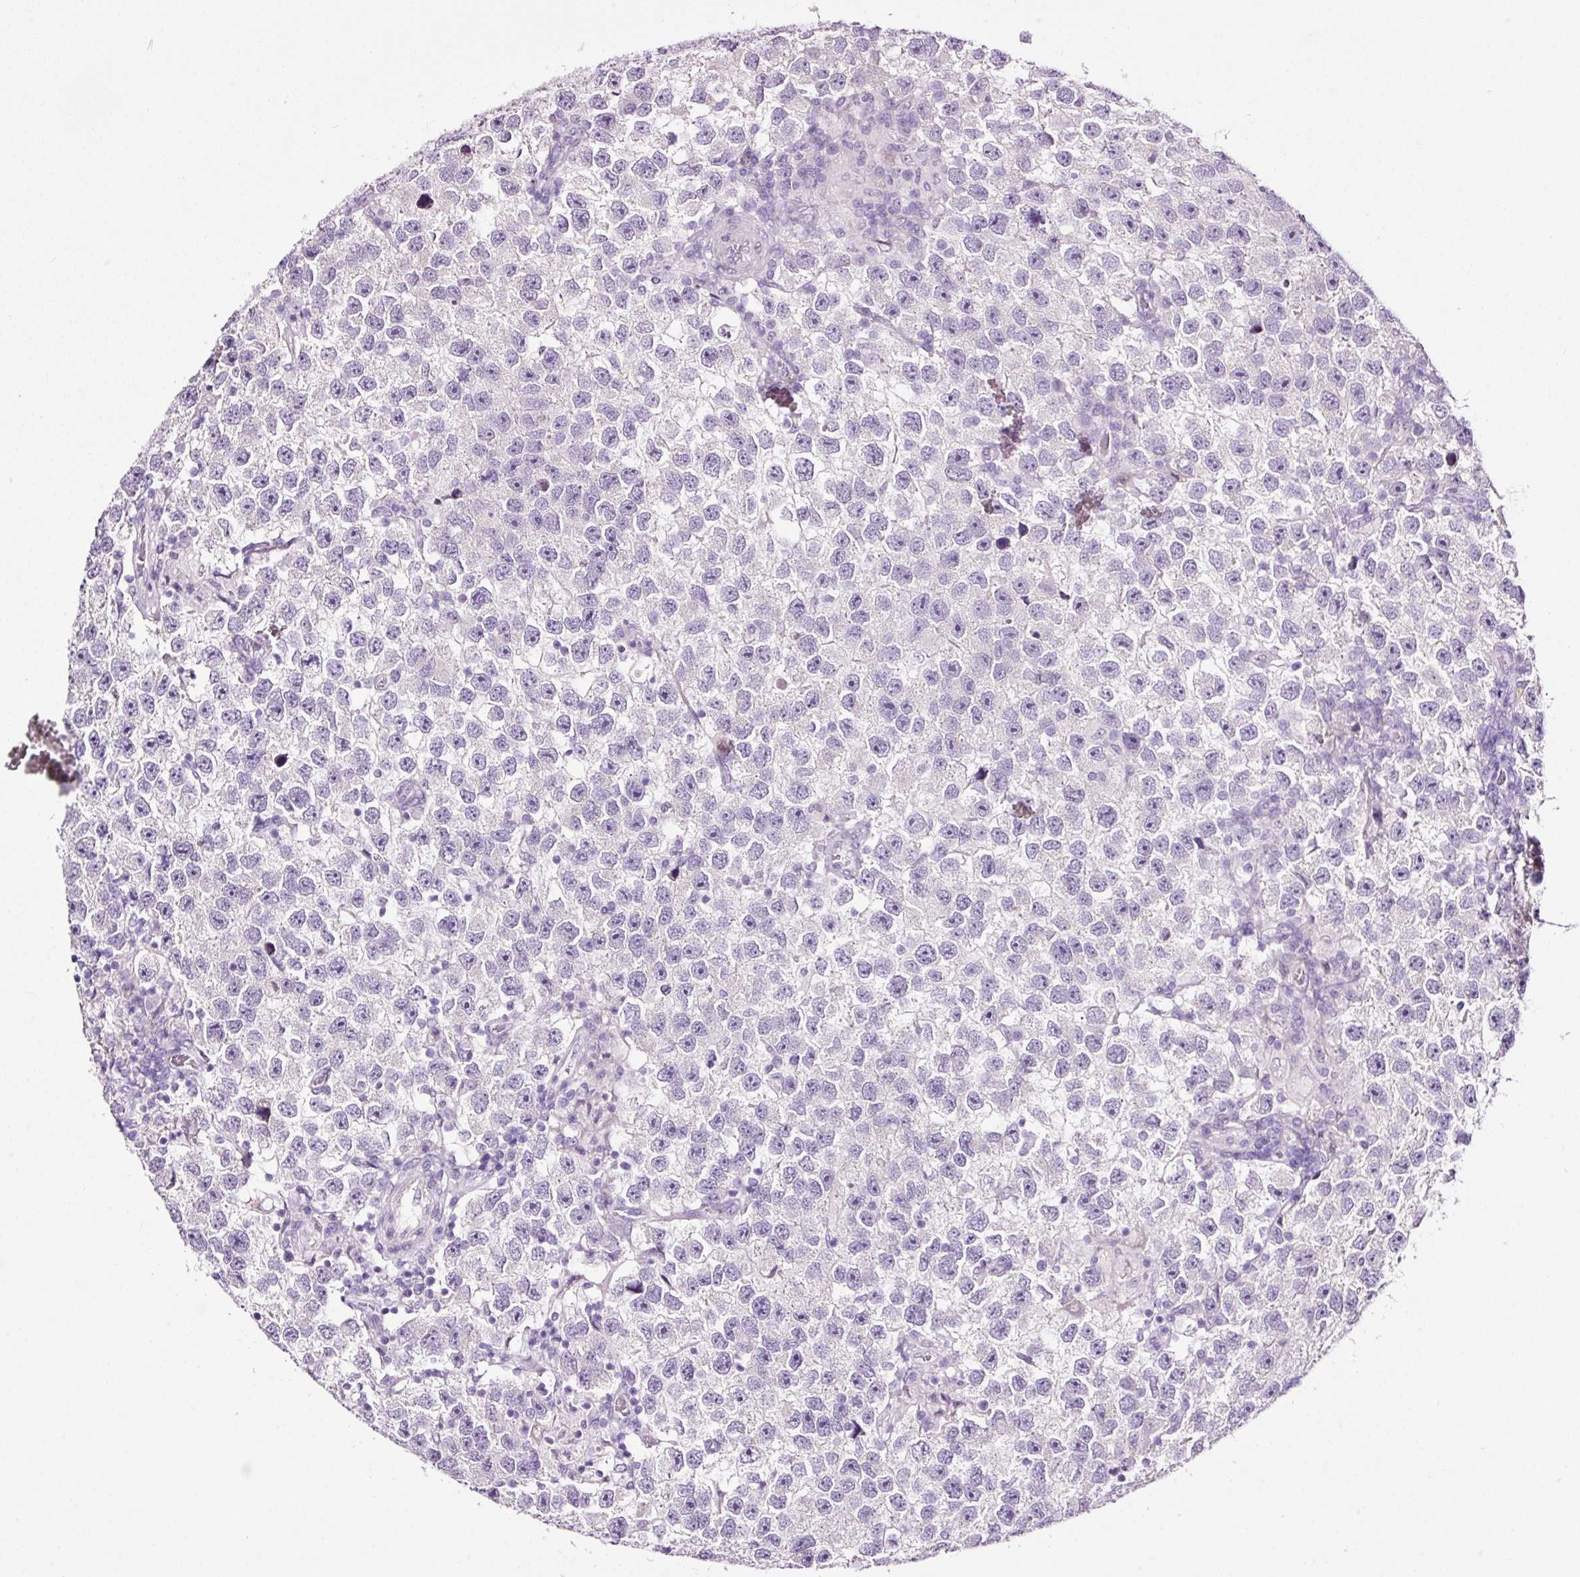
{"staining": {"intensity": "negative", "quantity": "none", "location": "none"}, "tissue": "testis cancer", "cell_type": "Tumor cells", "image_type": "cancer", "snomed": [{"axis": "morphology", "description": "Seminoma, NOS"}, {"axis": "topography", "description": "Testis"}], "caption": "Immunohistochemistry (IHC) of human testis cancer (seminoma) displays no positivity in tumor cells.", "gene": "RTF2", "patient": {"sex": "male", "age": 26}}